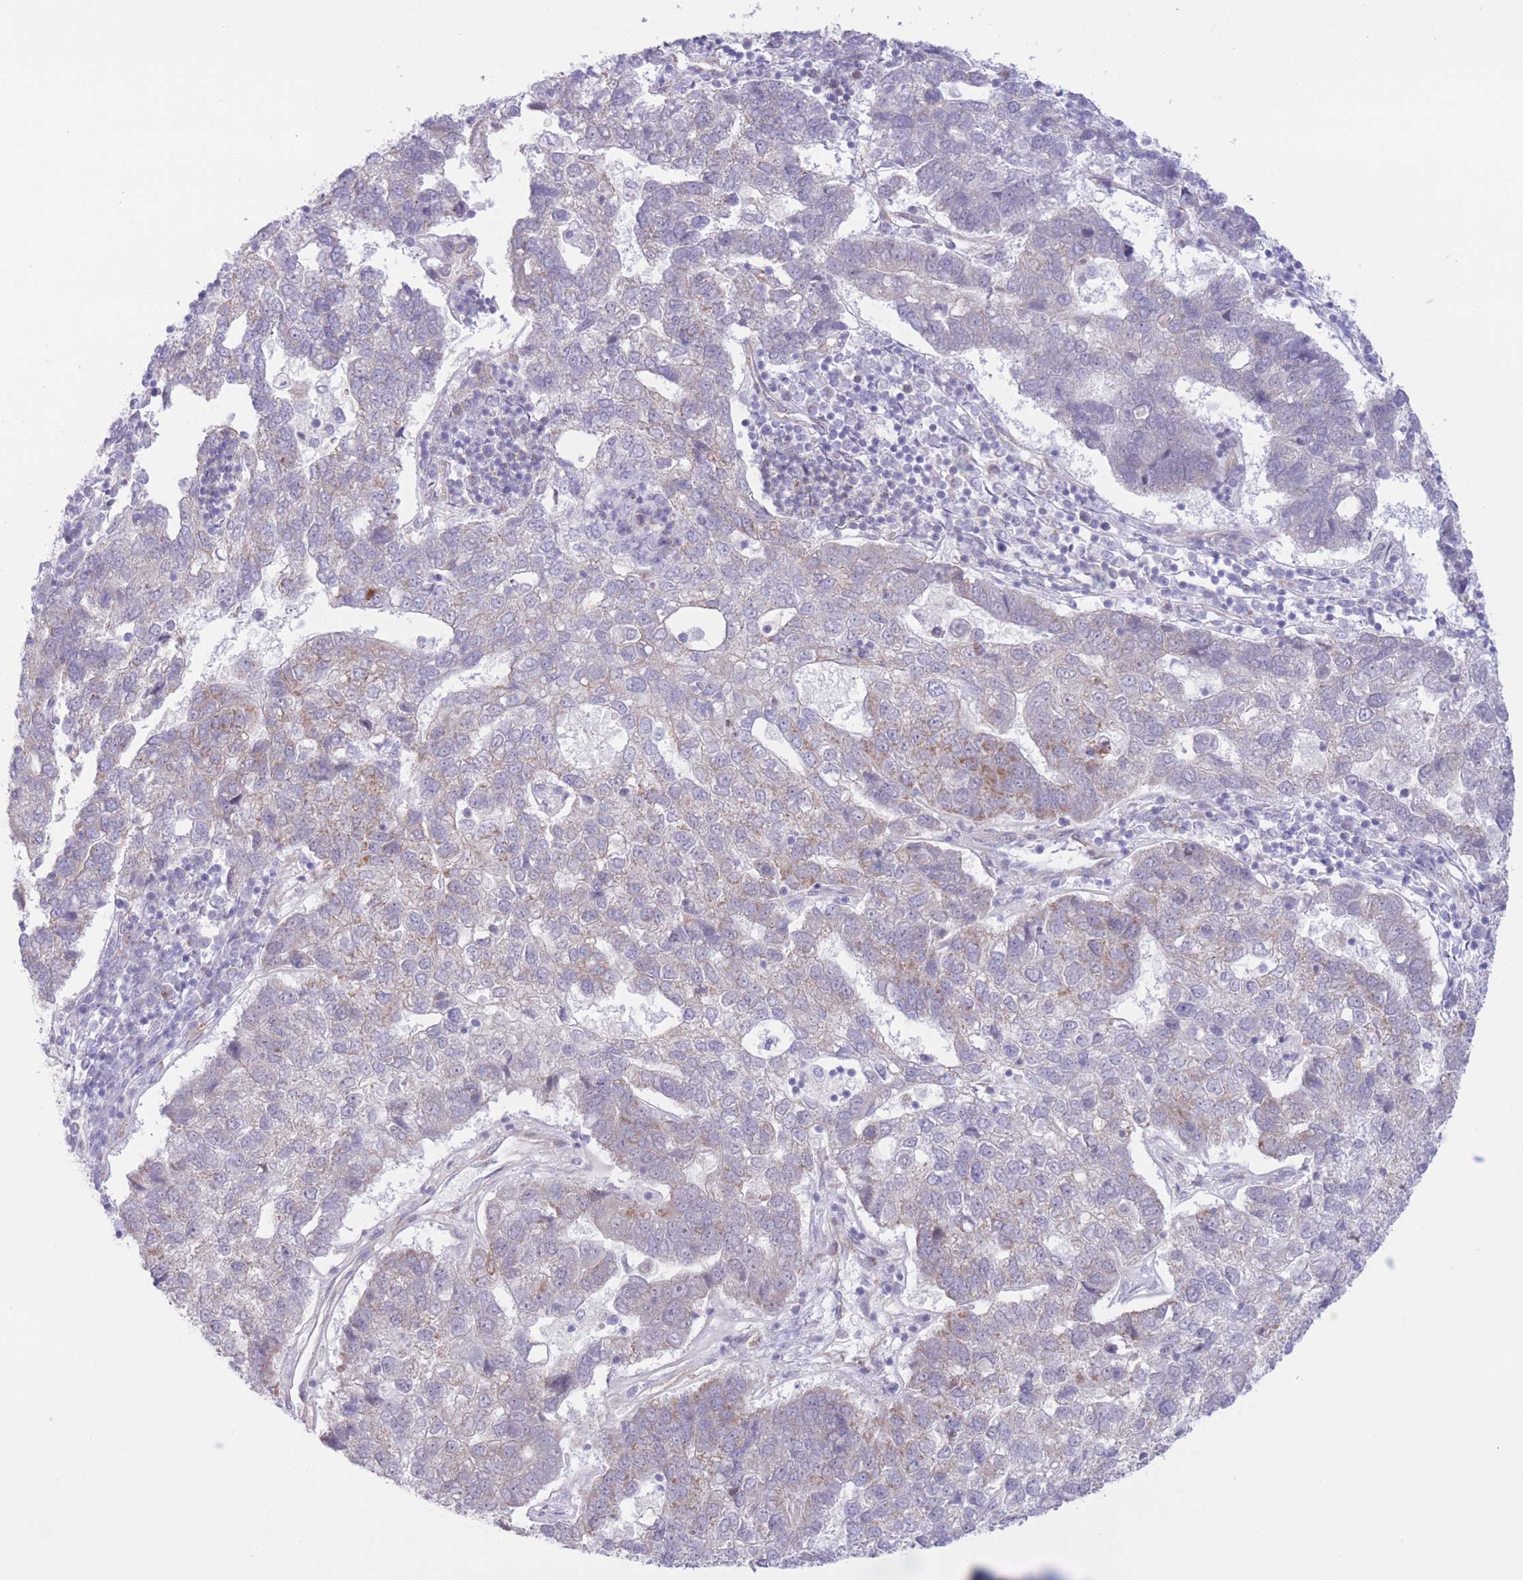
{"staining": {"intensity": "weak", "quantity": "<25%", "location": "cytoplasmic/membranous"}, "tissue": "pancreatic cancer", "cell_type": "Tumor cells", "image_type": "cancer", "snomed": [{"axis": "morphology", "description": "Adenocarcinoma, NOS"}, {"axis": "topography", "description": "Pancreas"}], "caption": "Protein analysis of pancreatic cancer displays no significant positivity in tumor cells. The staining was performed using DAB to visualize the protein expression in brown, while the nuclei were stained in blue with hematoxylin (Magnification: 20x).", "gene": "MRPS31", "patient": {"sex": "female", "age": 61}}